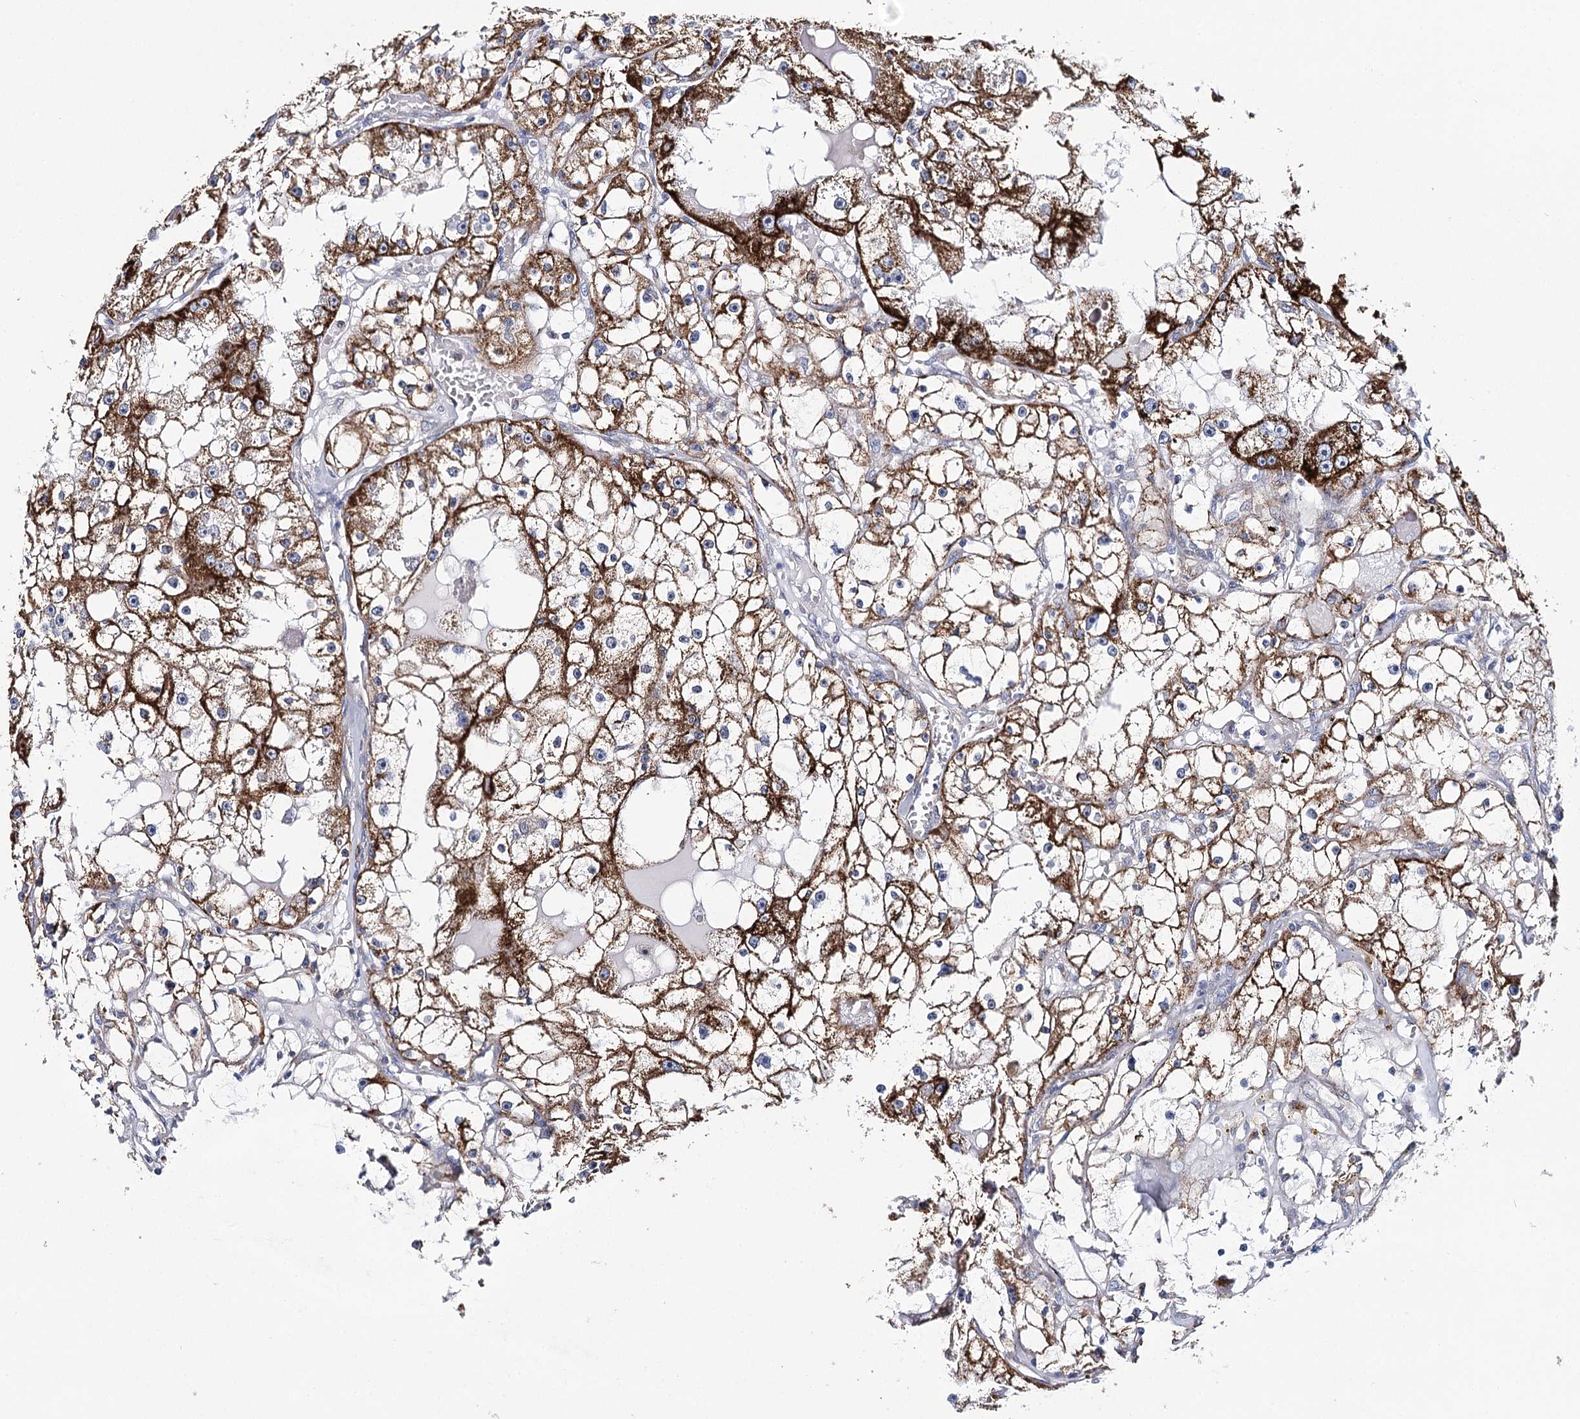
{"staining": {"intensity": "strong", "quantity": ">75%", "location": "cytoplasmic/membranous"}, "tissue": "renal cancer", "cell_type": "Tumor cells", "image_type": "cancer", "snomed": [{"axis": "morphology", "description": "Adenocarcinoma, NOS"}, {"axis": "topography", "description": "Kidney"}], "caption": "A brown stain highlights strong cytoplasmic/membranous positivity of a protein in renal adenocarcinoma tumor cells.", "gene": "THUMPD3", "patient": {"sex": "male", "age": 56}}